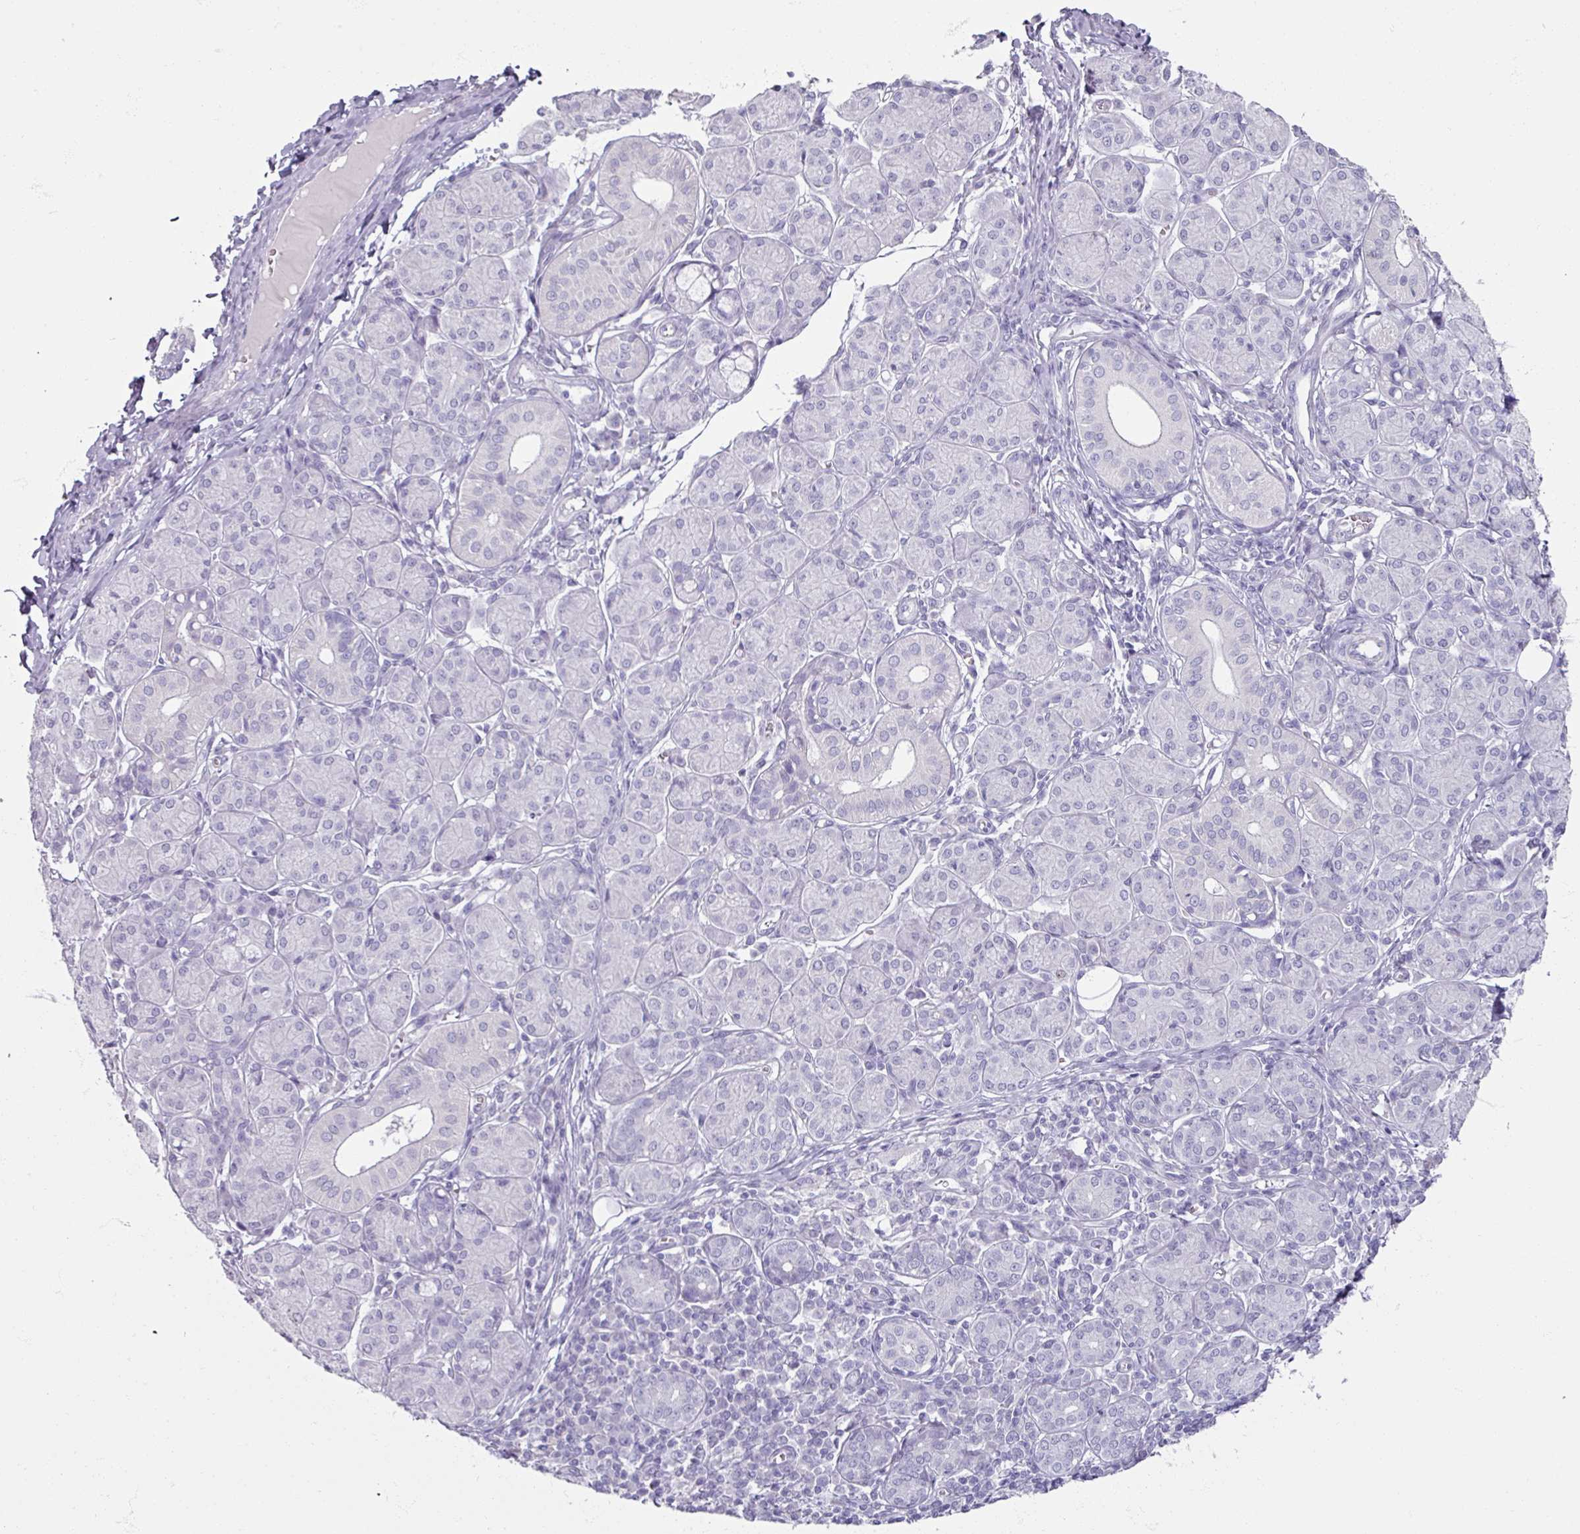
{"staining": {"intensity": "negative", "quantity": "none", "location": "none"}, "tissue": "salivary gland", "cell_type": "Glandular cells", "image_type": "normal", "snomed": [{"axis": "morphology", "description": "Normal tissue, NOS"}, {"axis": "morphology", "description": "Inflammation, NOS"}, {"axis": "topography", "description": "Lymph node"}, {"axis": "topography", "description": "Salivary gland"}], "caption": "High magnification brightfield microscopy of unremarkable salivary gland stained with DAB (3,3'-diaminobenzidine) (brown) and counterstained with hematoxylin (blue): glandular cells show no significant staining.", "gene": "TG", "patient": {"sex": "male", "age": 3}}